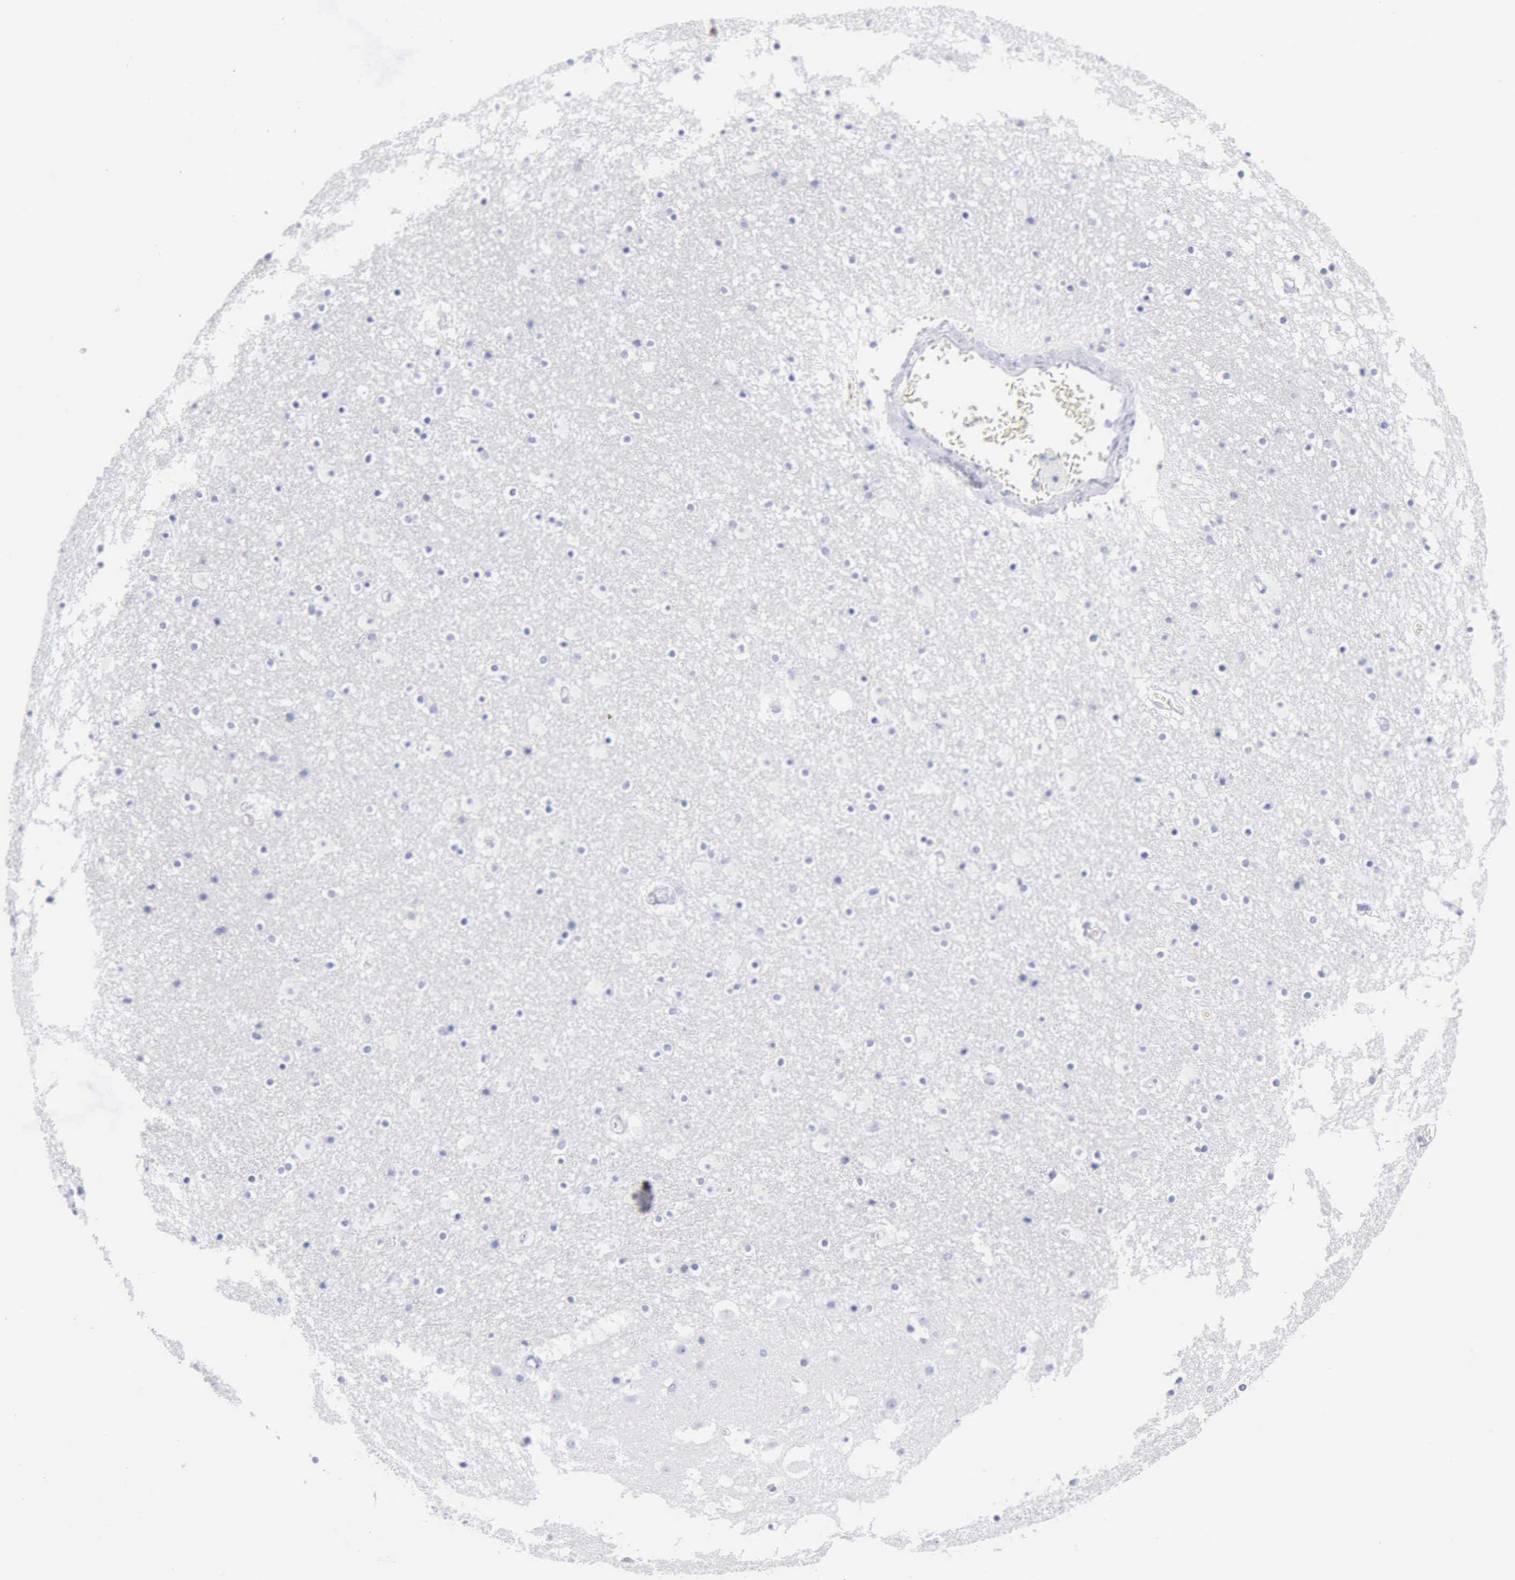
{"staining": {"intensity": "negative", "quantity": "none", "location": "none"}, "tissue": "caudate", "cell_type": "Glial cells", "image_type": "normal", "snomed": [{"axis": "morphology", "description": "Normal tissue, NOS"}, {"axis": "topography", "description": "Lateral ventricle wall"}], "caption": "An IHC histopathology image of normal caudate is shown. There is no staining in glial cells of caudate.", "gene": "CTSG", "patient": {"sex": "male", "age": 45}}